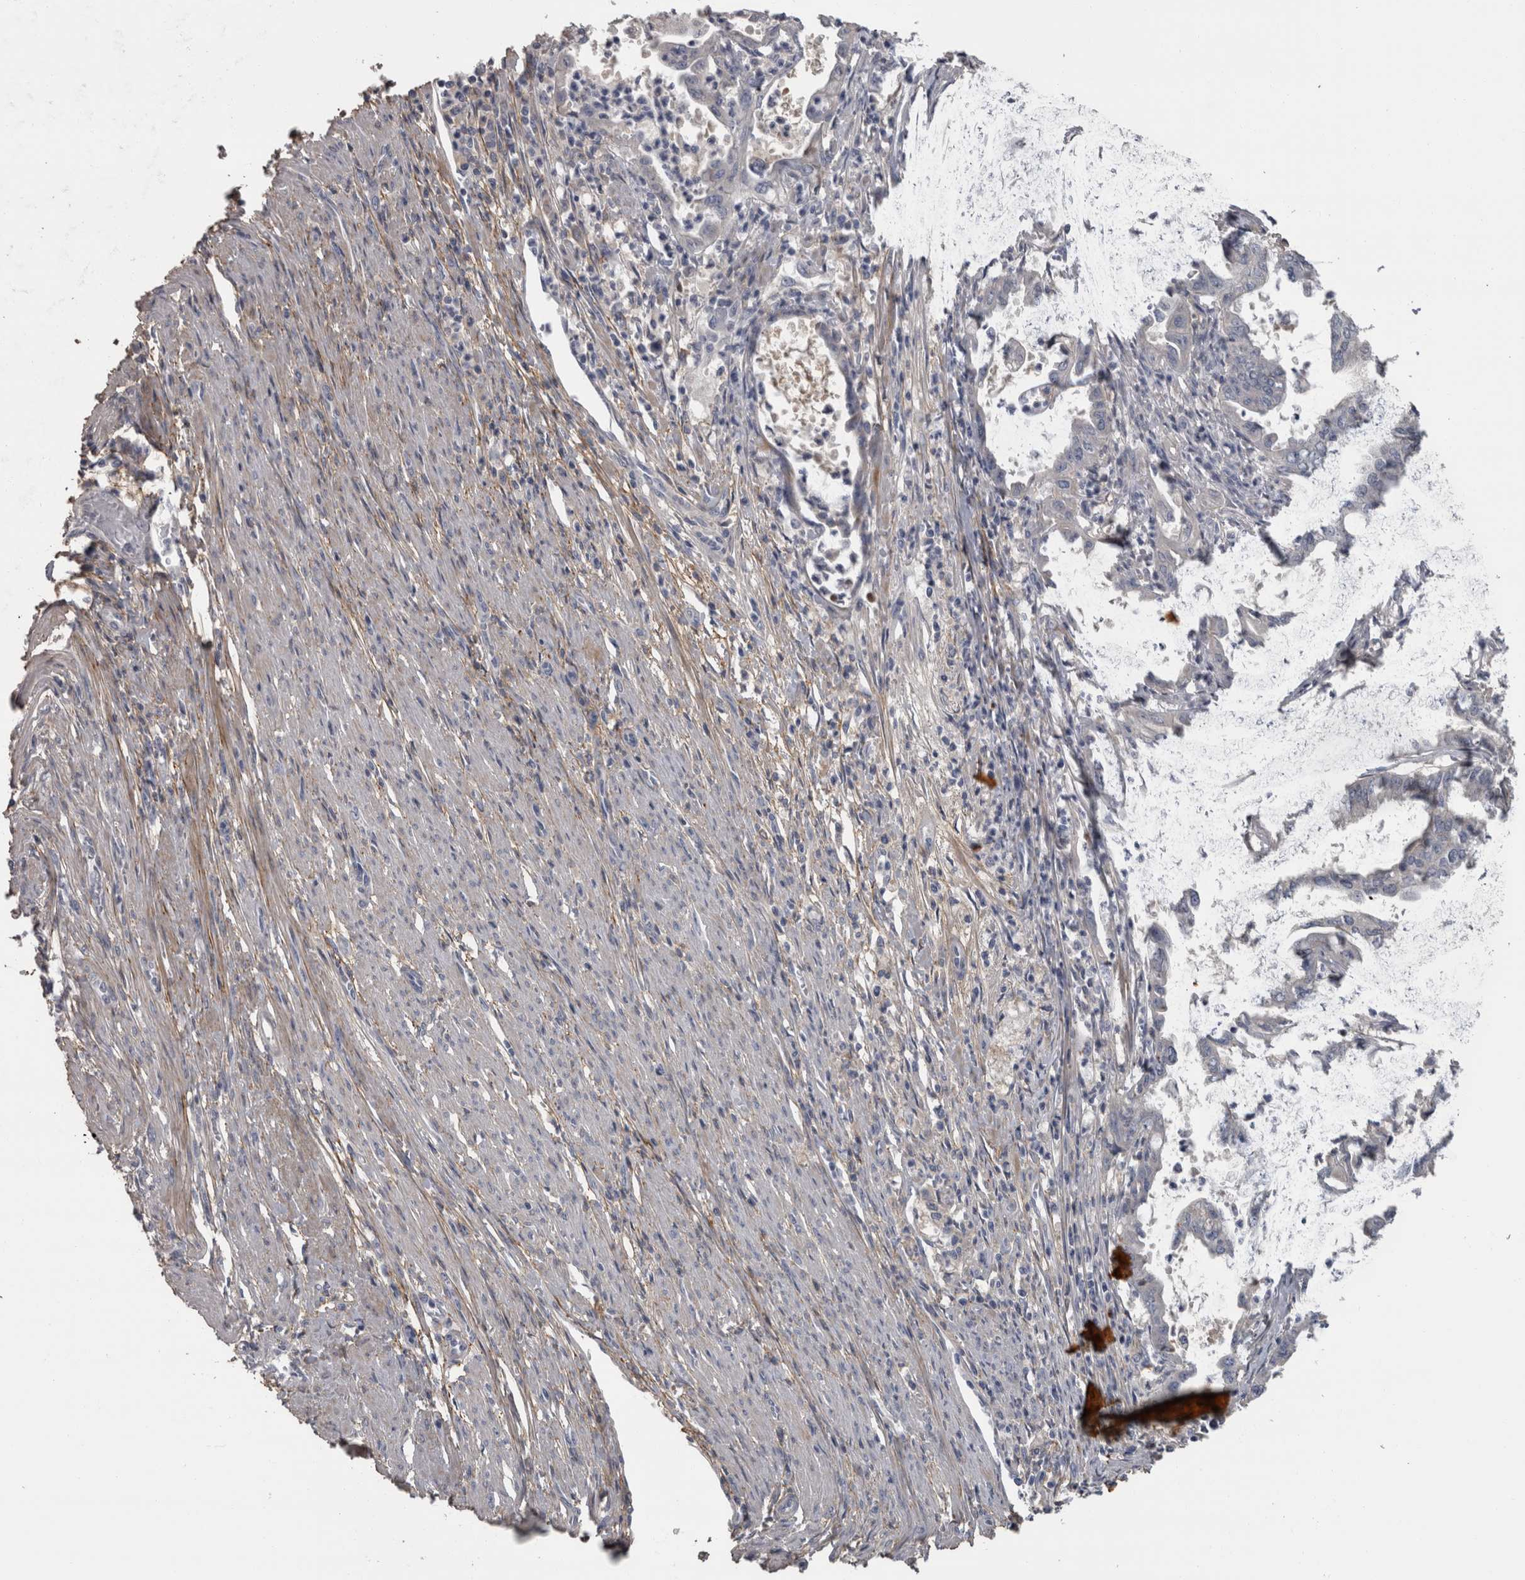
{"staining": {"intensity": "negative", "quantity": "none", "location": "none"}, "tissue": "endometrial cancer", "cell_type": "Tumor cells", "image_type": "cancer", "snomed": [{"axis": "morphology", "description": "Adenocarcinoma, NOS"}, {"axis": "topography", "description": "Endometrium"}], "caption": "An immunohistochemistry micrograph of endometrial adenocarcinoma is shown. There is no staining in tumor cells of endometrial adenocarcinoma.", "gene": "EFEMP2", "patient": {"sex": "female", "age": 51}}